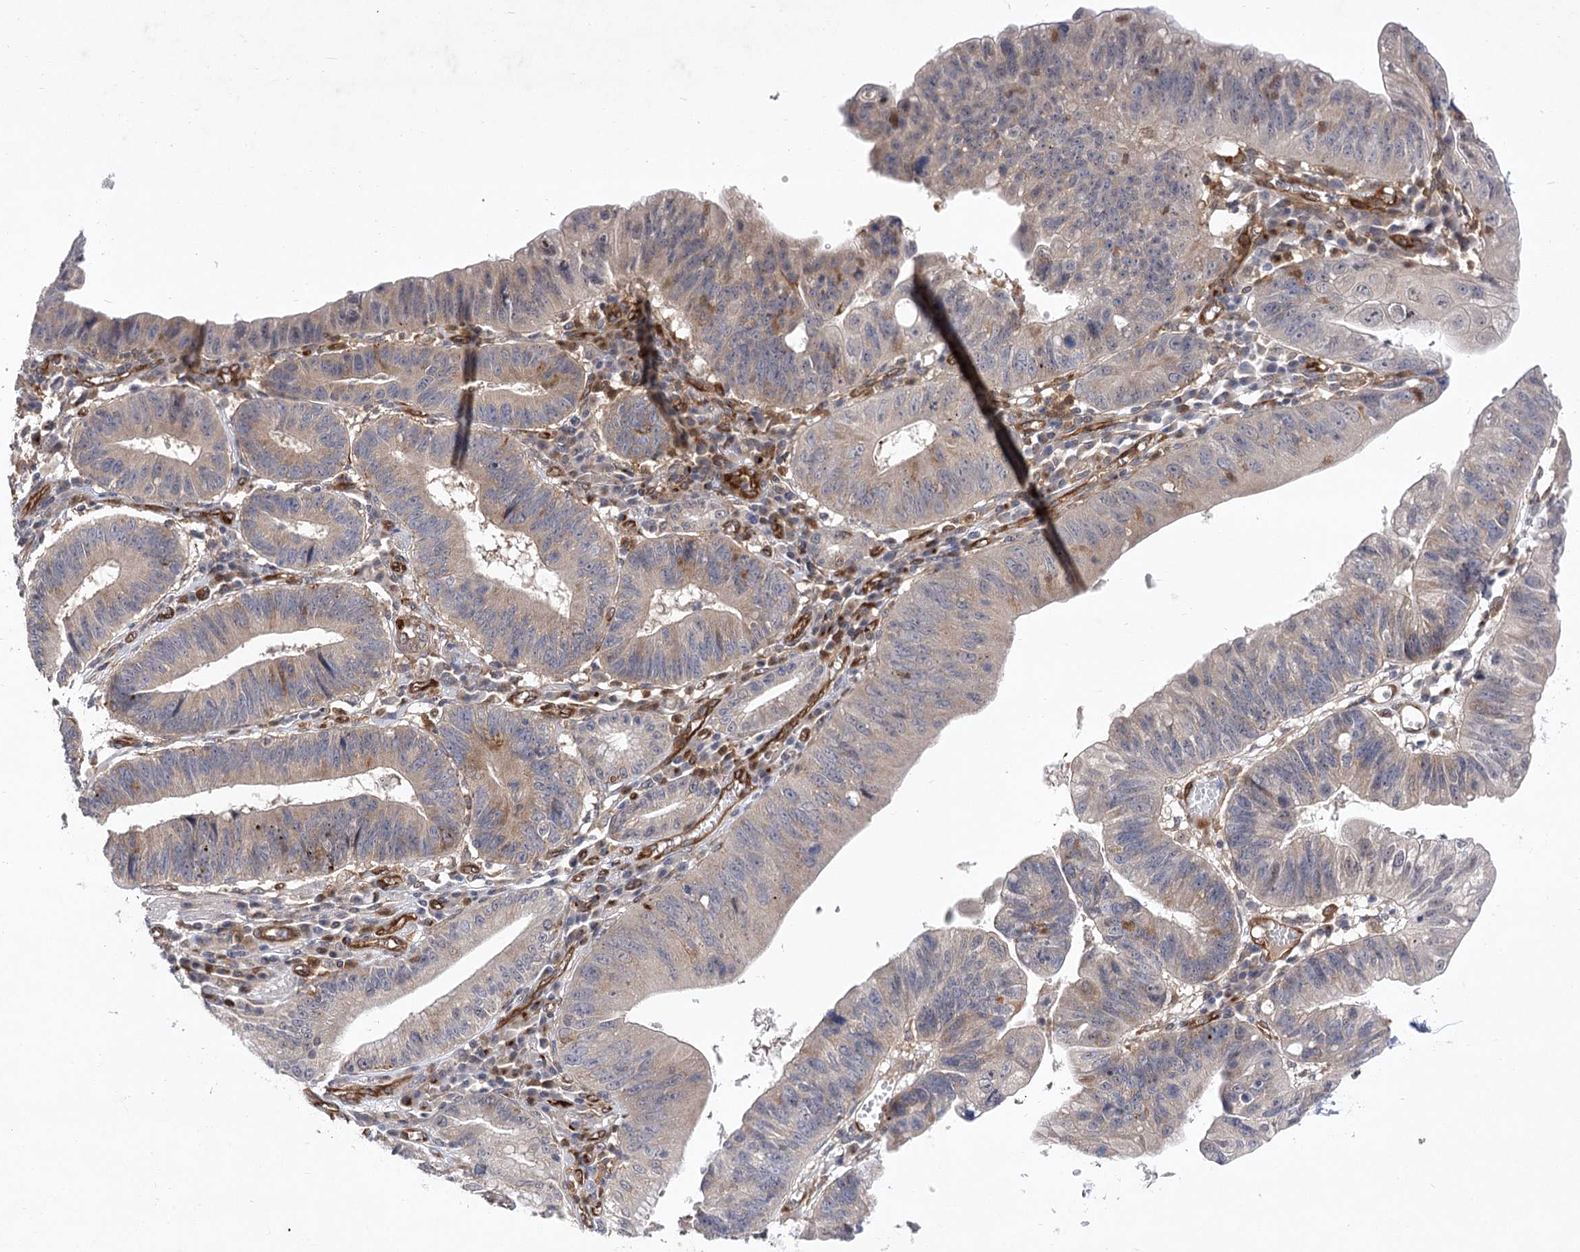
{"staining": {"intensity": "moderate", "quantity": "<25%", "location": "cytoplasmic/membranous"}, "tissue": "stomach cancer", "cell_type": "Tumor cells", "image_type": "cancer", "snomed": [{"axis": "morphology", "description": "Adenocarcinoma, NOS"}, {"axis": "topography", "description": "Stomach"}], "caption": "Immunohistochemical staining of adenocarcinoma (stomach) exhibits low levels of moderate cytoplasmic/membranous protein staining in approximately <25% of tumor cells.", "gene": "ARHGAP31", "patient": {"sex": "male", "age": 59}}